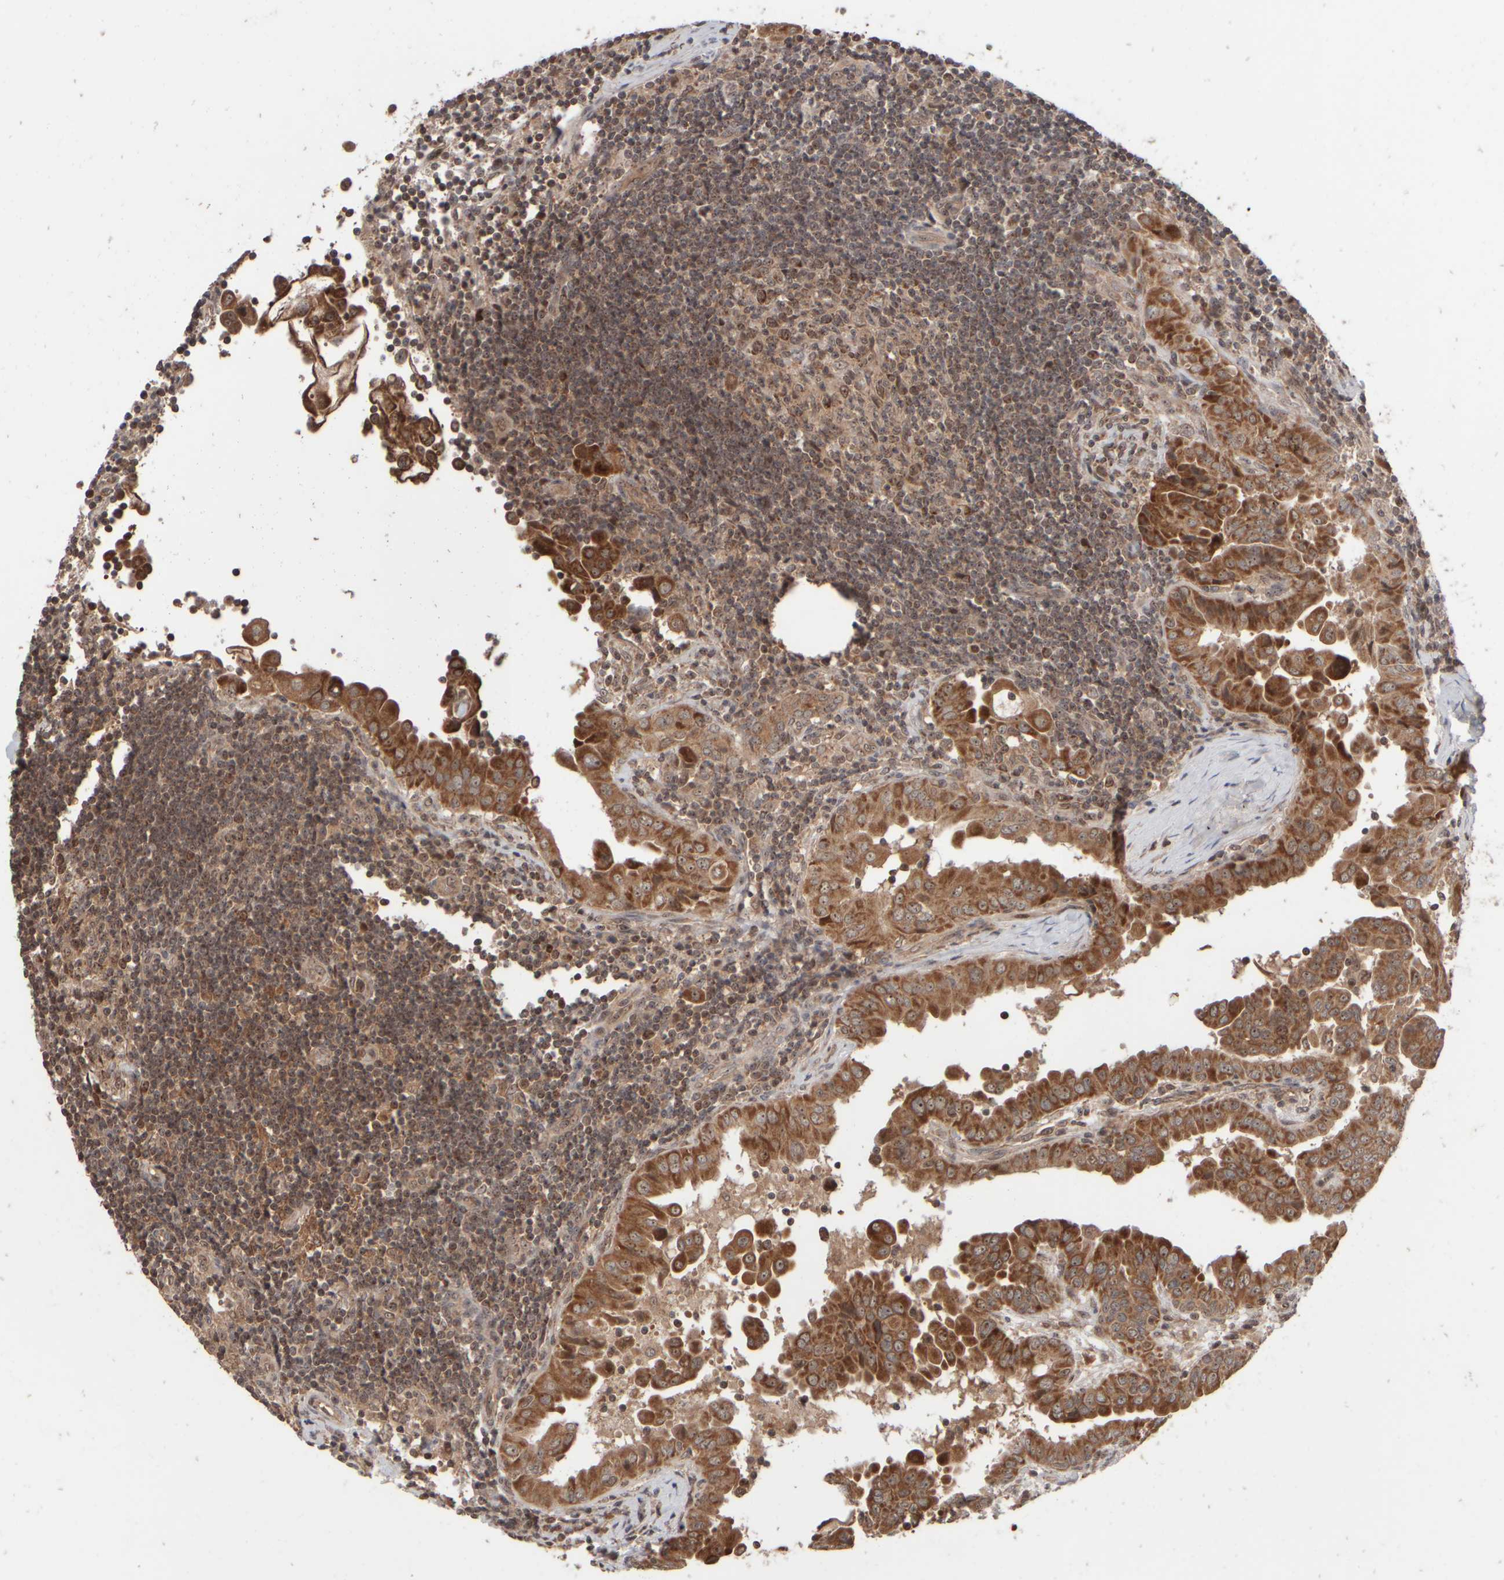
{"staining": {"intensity": "strong", "quantity": ">75%", "location": "cytoplasmic/membranous"}, "tissue": "thyroid cancer", "cell_type": "Tumor cells", "image_type": "cancer", "snomed": [{"axis": "morphology", "description": "Papillary adenocarcinoma, NOS"}, {"axis": "topography", "description": "Thyroid gland"}], "caption": "Immunohistochemistry (IHC) micrograph of neoplastic tissue: thyroid papillary adenocarcinoma stained using IHC shows high levels of strong protein expression localized specifically in the cytoplasmic/membranous of tumor cells, appearing as a cytoplasmic/membranous brown color.", "gene": "ABHD11", "patient": {"sex": "male", "age": 33}}